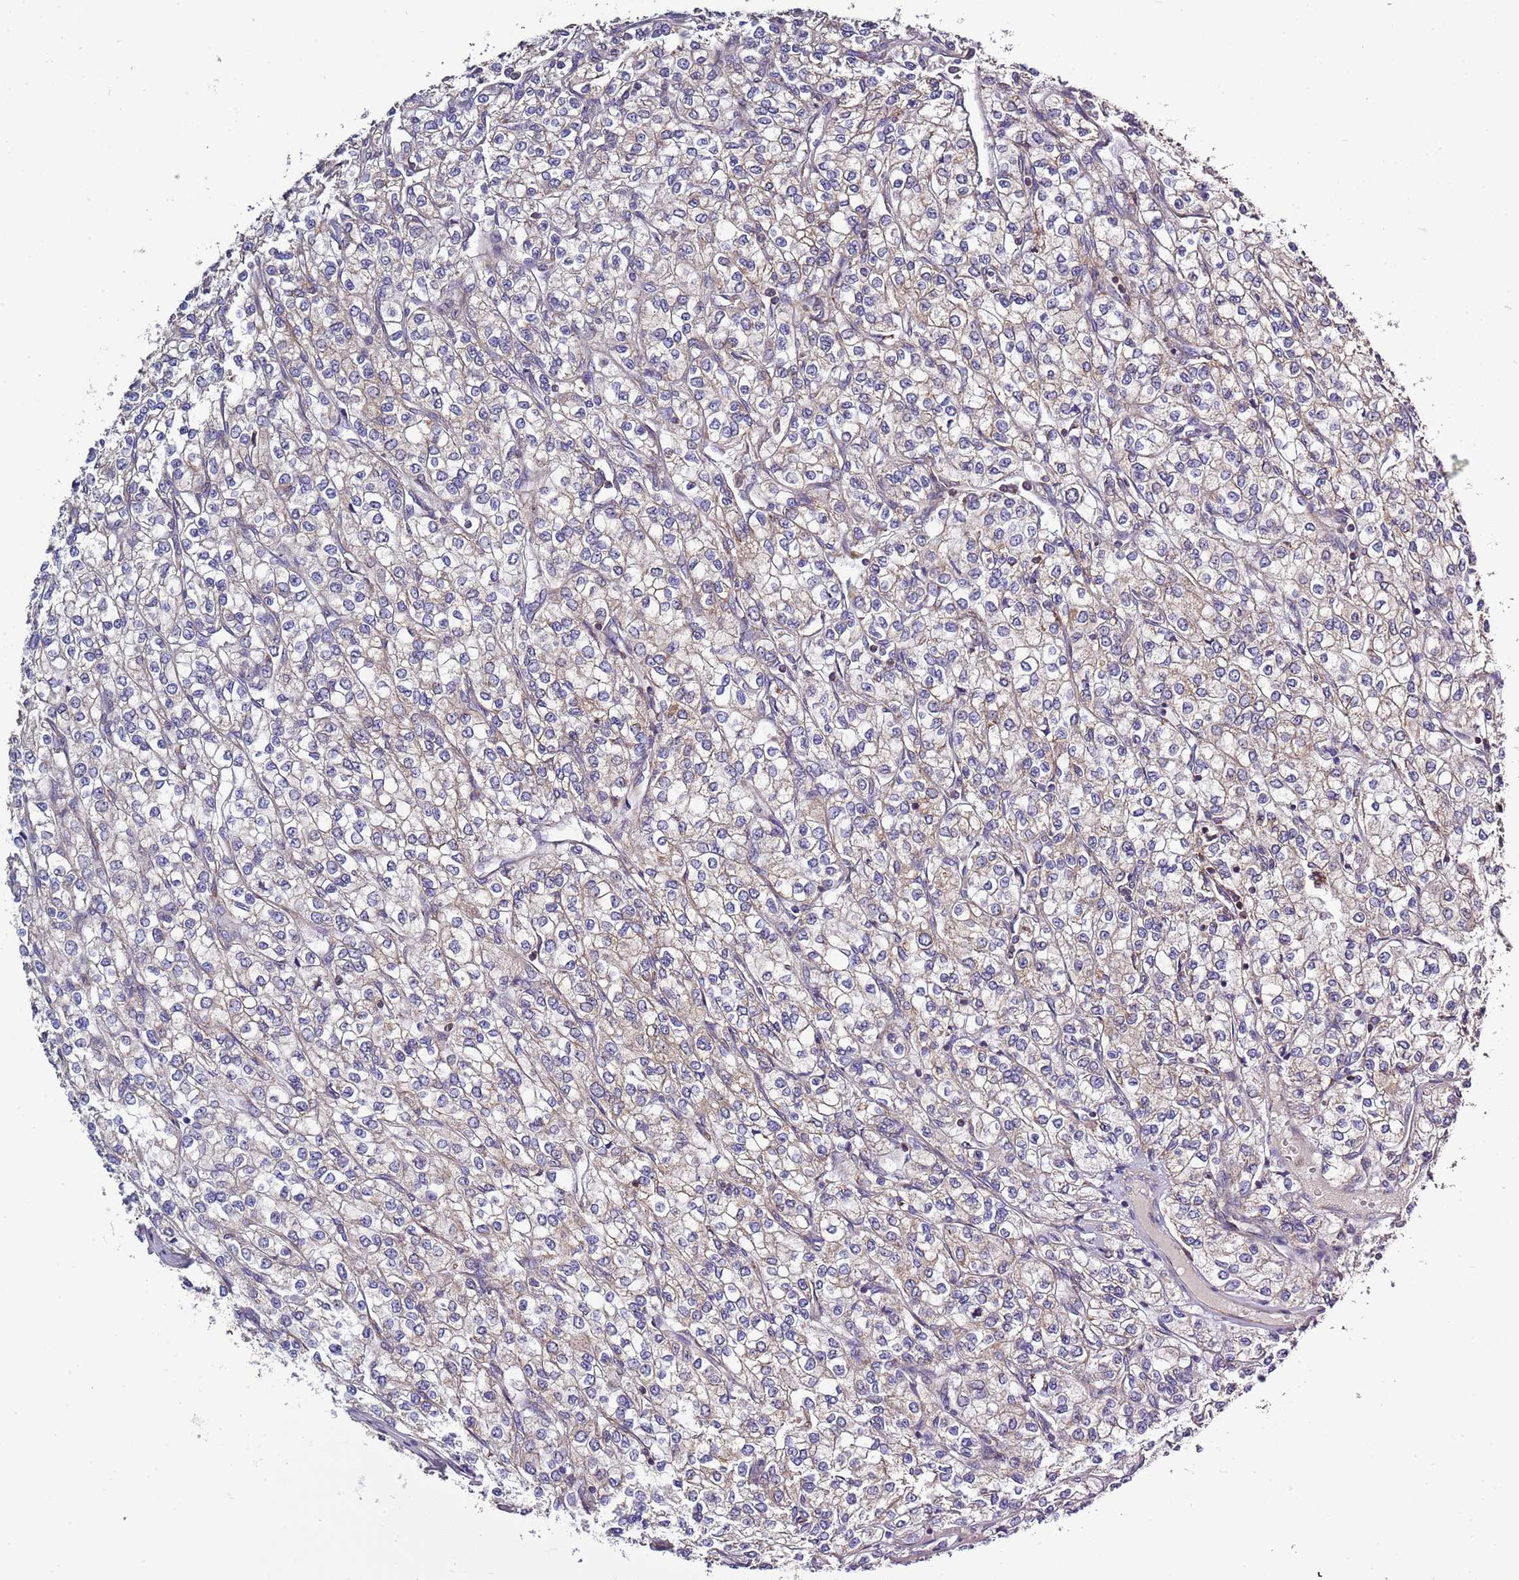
{"staining": {"intensity": "negative", "quantity": "none", "location": "none"}, "tissue": "renal cancer", "cell_type": "Tumor cells", "image_type": "cancer", "snomed": [{"axis": "morphology", "description": "Adenocarcinoma, NOS"}, {"axis": "topography", "description": "Kidney"}], "caption": "Immunohistochemical staining of adenocarcinoma (renal) exhibits no significant positivity in tumor cells. (Brightfield microscopy of DAB IHC at high magnification).", "gene": "IRS4", "patient": {"sex": "male", "age": 80}}